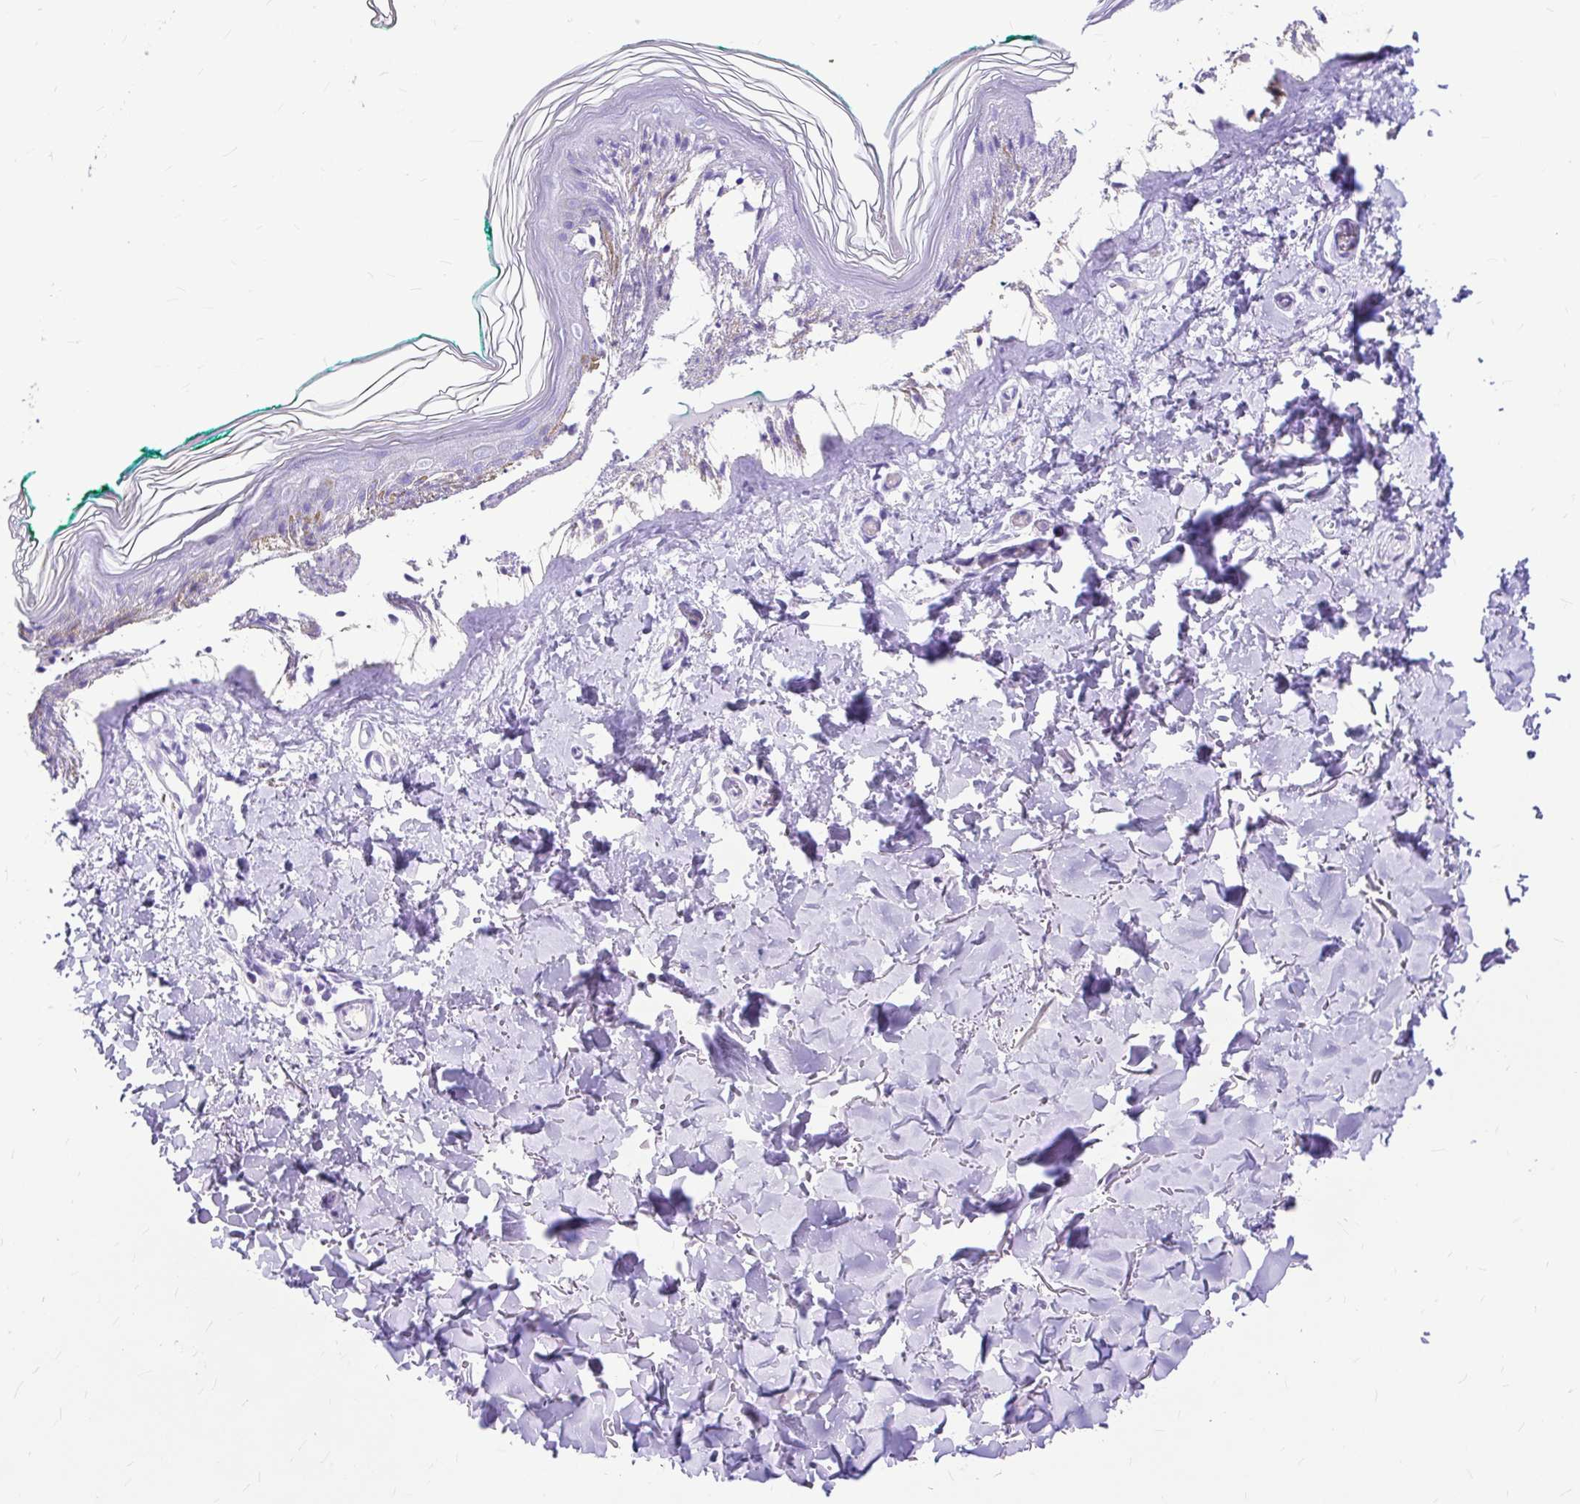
{"staining": {"intensity": "negative", "quantity": "none", "location": "none"}, "tissue": "skin", "cell_type": "Fibroblasts", "image_type": "normal", "snomed": [{"axis": "morphology", "description": "Normal tissue, NOS"}, {"axis": "topography", "description": "Skin"}, {"axis": "topography", "description": "Peripheral nerve tissue"}], "caption": "Fibroblasts are negative for protein expression in unremarkable human skin. (DAB (3,3'-diaminobenzidine) immunohistochemistry (IHC) with hematoxylin counter stain).", "gene": "CLEC1B", "patient": {"sex": "female", "age": 45}}